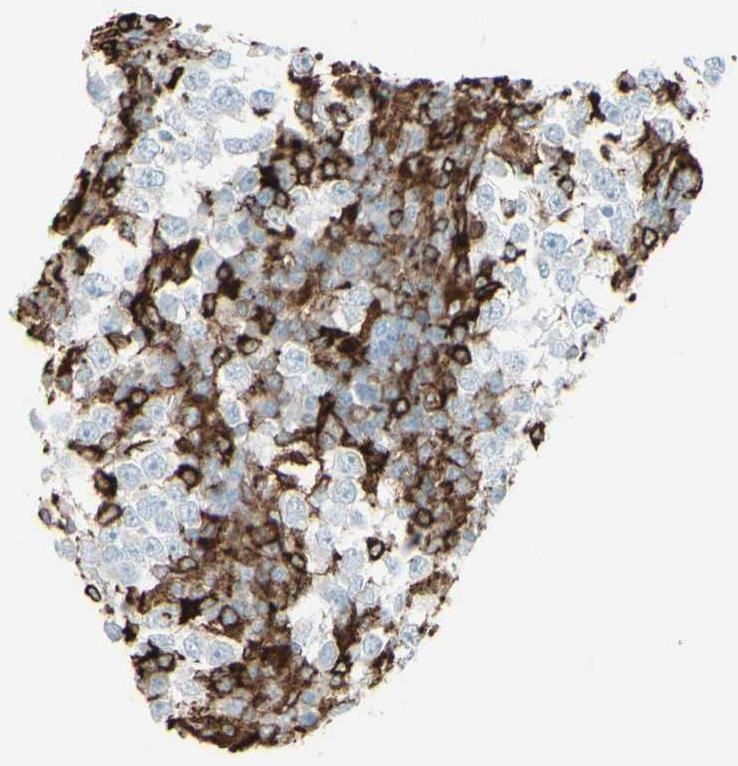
{"staining": {"intensity": "negative", "quantity": "none", "location": "none"}, "tissue": "testis cancer", "cell_type": "Tumor cells", "image_type": "cancer", "snomed": [{"axis": "morphology", "description": "Seminoma, NOS"}, {"axis": "topography", "description": "Testis"}], "caption": "A histopathology image of seminoma (testis) stained for a protein displays no brown staining in tumor cells. (DAB (3,3'-diaminobenzidine) immunohistochemistry, high magnification).", "gene": "HLA-DPB1", "patient": {"sex": "male", "age": 65}}